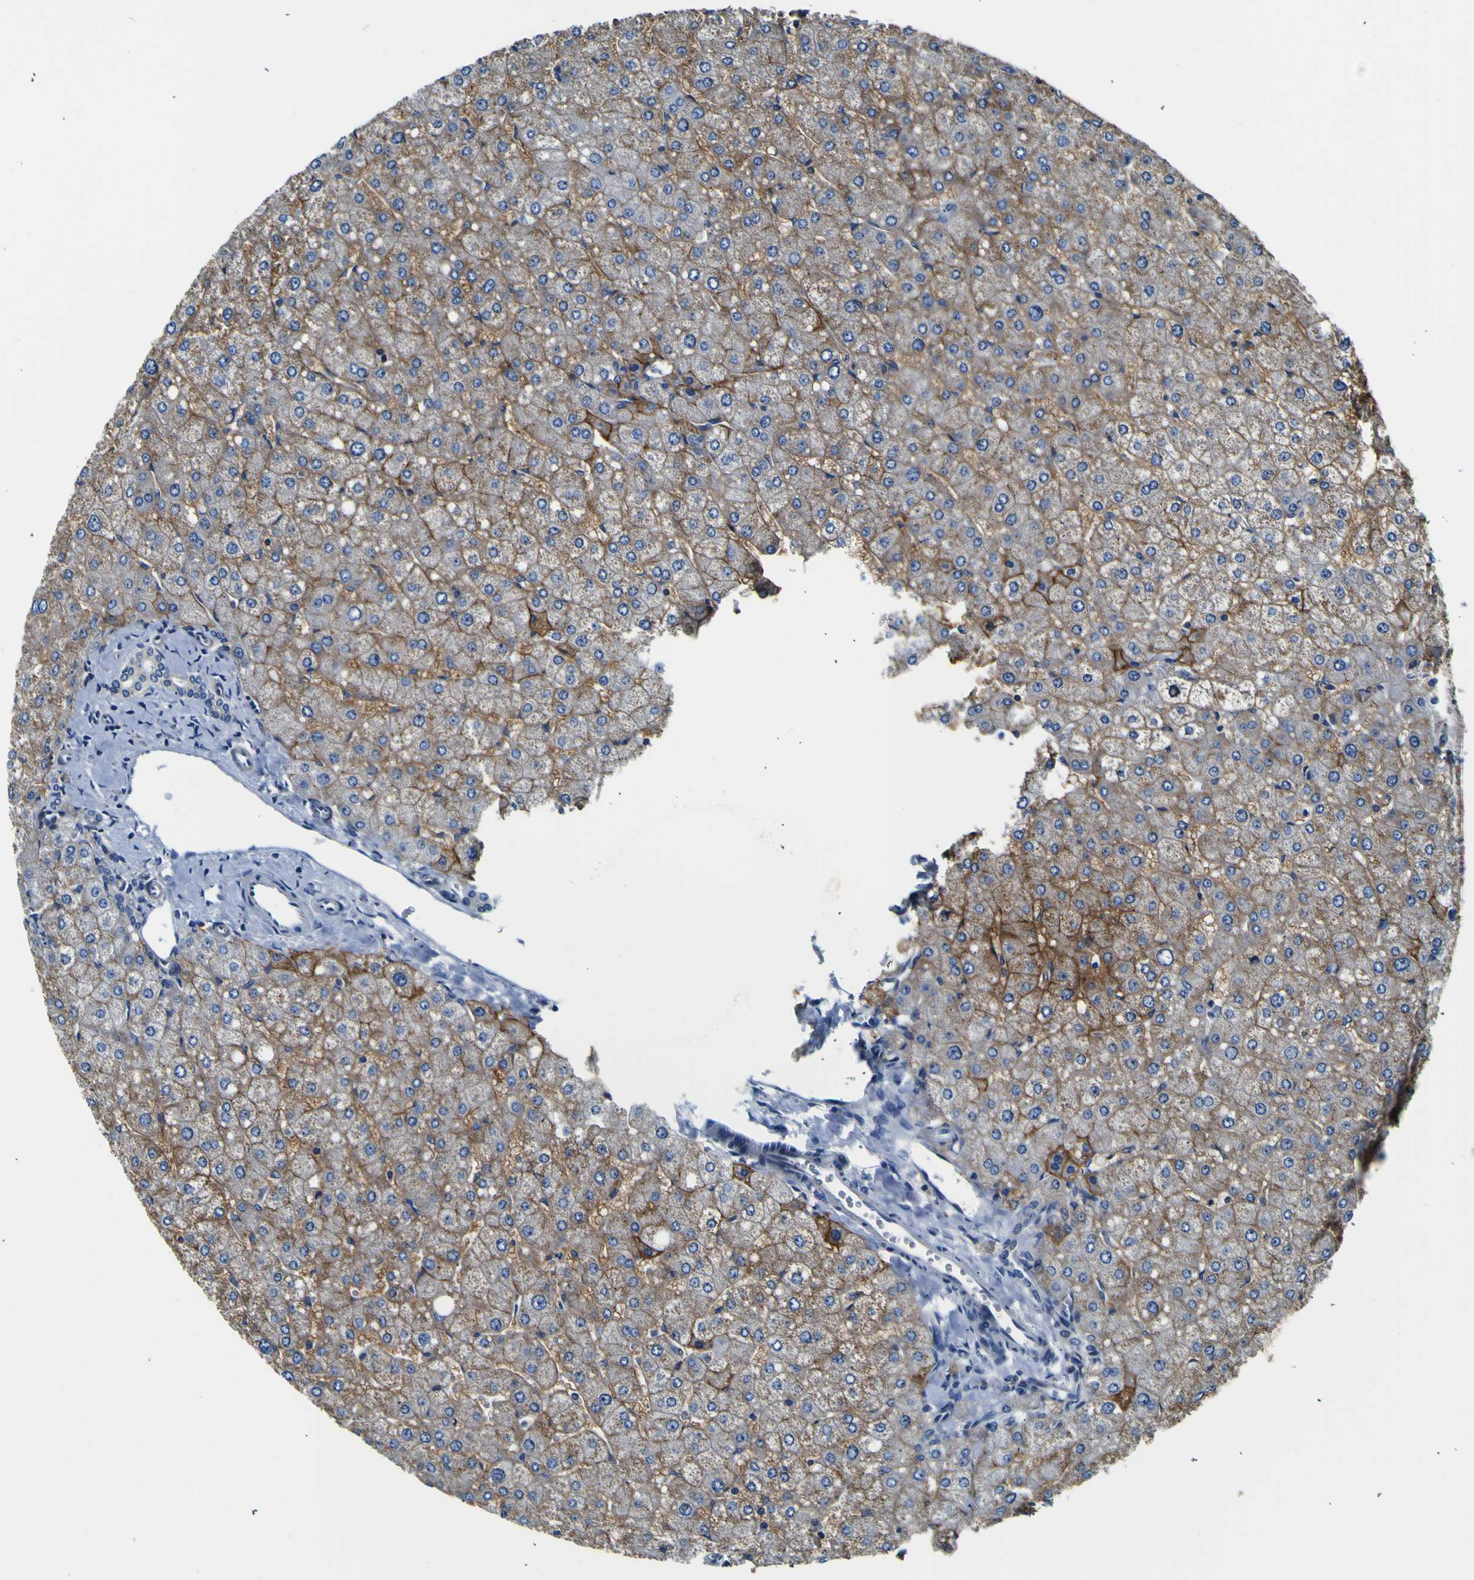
{"staining": {"intensity": "negative", "quantity": "none", "location": "none"}, "tissue": "liver", "cell_type": "Cholangiocytes", "image_type": "normal", "snomed": [{"axis": "morphology", "description": "Normal tissue, NOS"}, {"axis": "topography", "description": "Liver"}], "caption": "The IHC photomicrograph has no significant positivity in cholangiocytes of liver. (DAB (3,3'-diaminobenzidine) immunohistochemistry visualized using brightfield microscopy, high magnification).", "gene": "ADGRA2", "patient": {"sex": "male", "age": 55}}